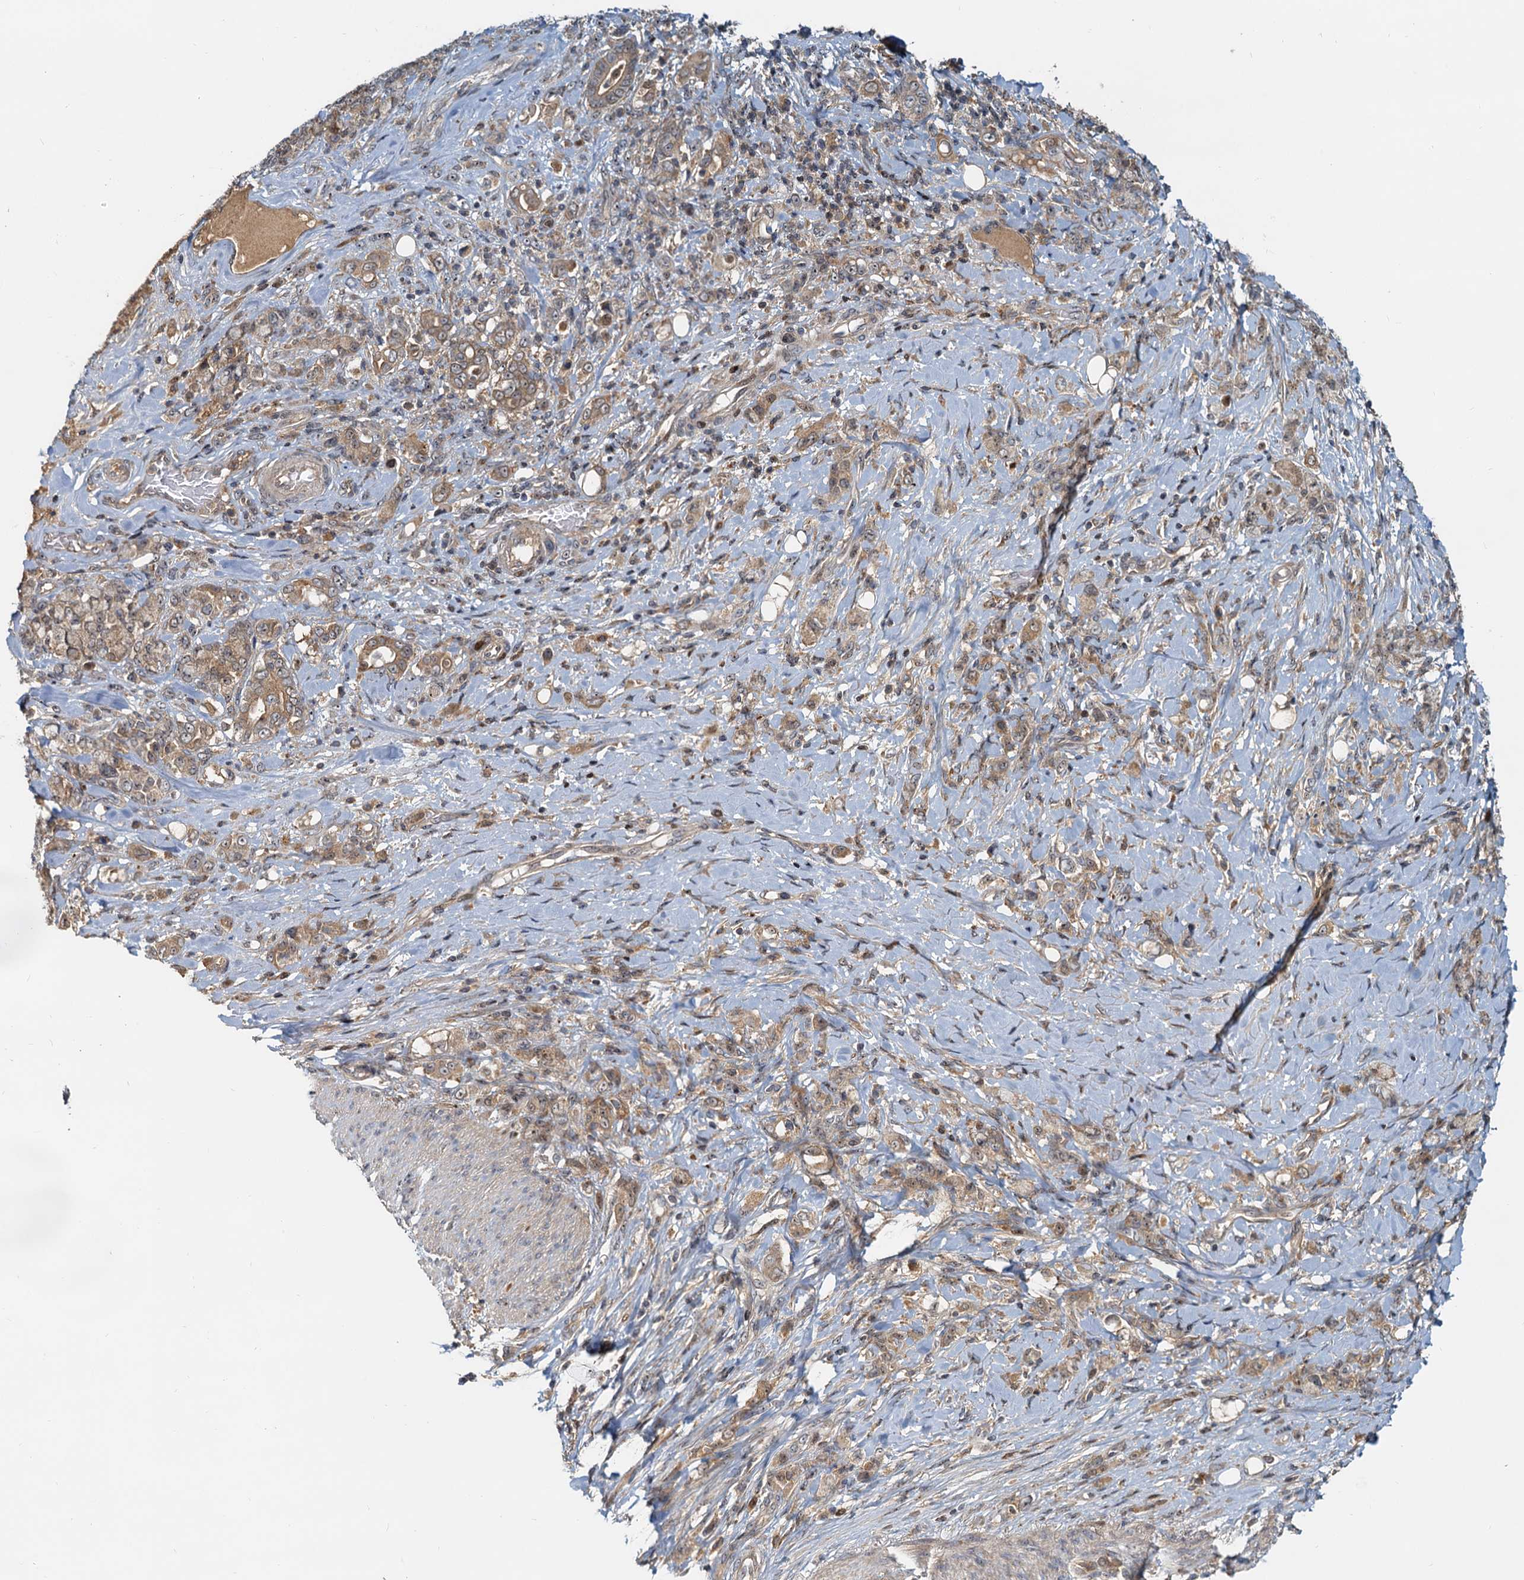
{"staining": {"intensity": "weak", "quantity": ">75%", "location": "cytoplasmic/membranous"}, "tissue": "stomach cancer", "cell_type": "Tumor cells", "image_type": "cancer", "snomed": [{"axis": "morphology", "description": "Adenocarcinoma, NOS"}, {"axis": "topography", "description": "Stomach"}], "caption": "High-power microscopy captured an IHC photomicrograph of adenocarcinoma (stomach), revealing weak cytoplasmic/membranous positivity in approximately >75% of tumor cells. Using DAB (brown) and hematoxylin (blue) stains, captured at high magnification using brightfield microscopy.", "gene": "TOLLIP", "patient": {"sex": "female", "age": 79}}